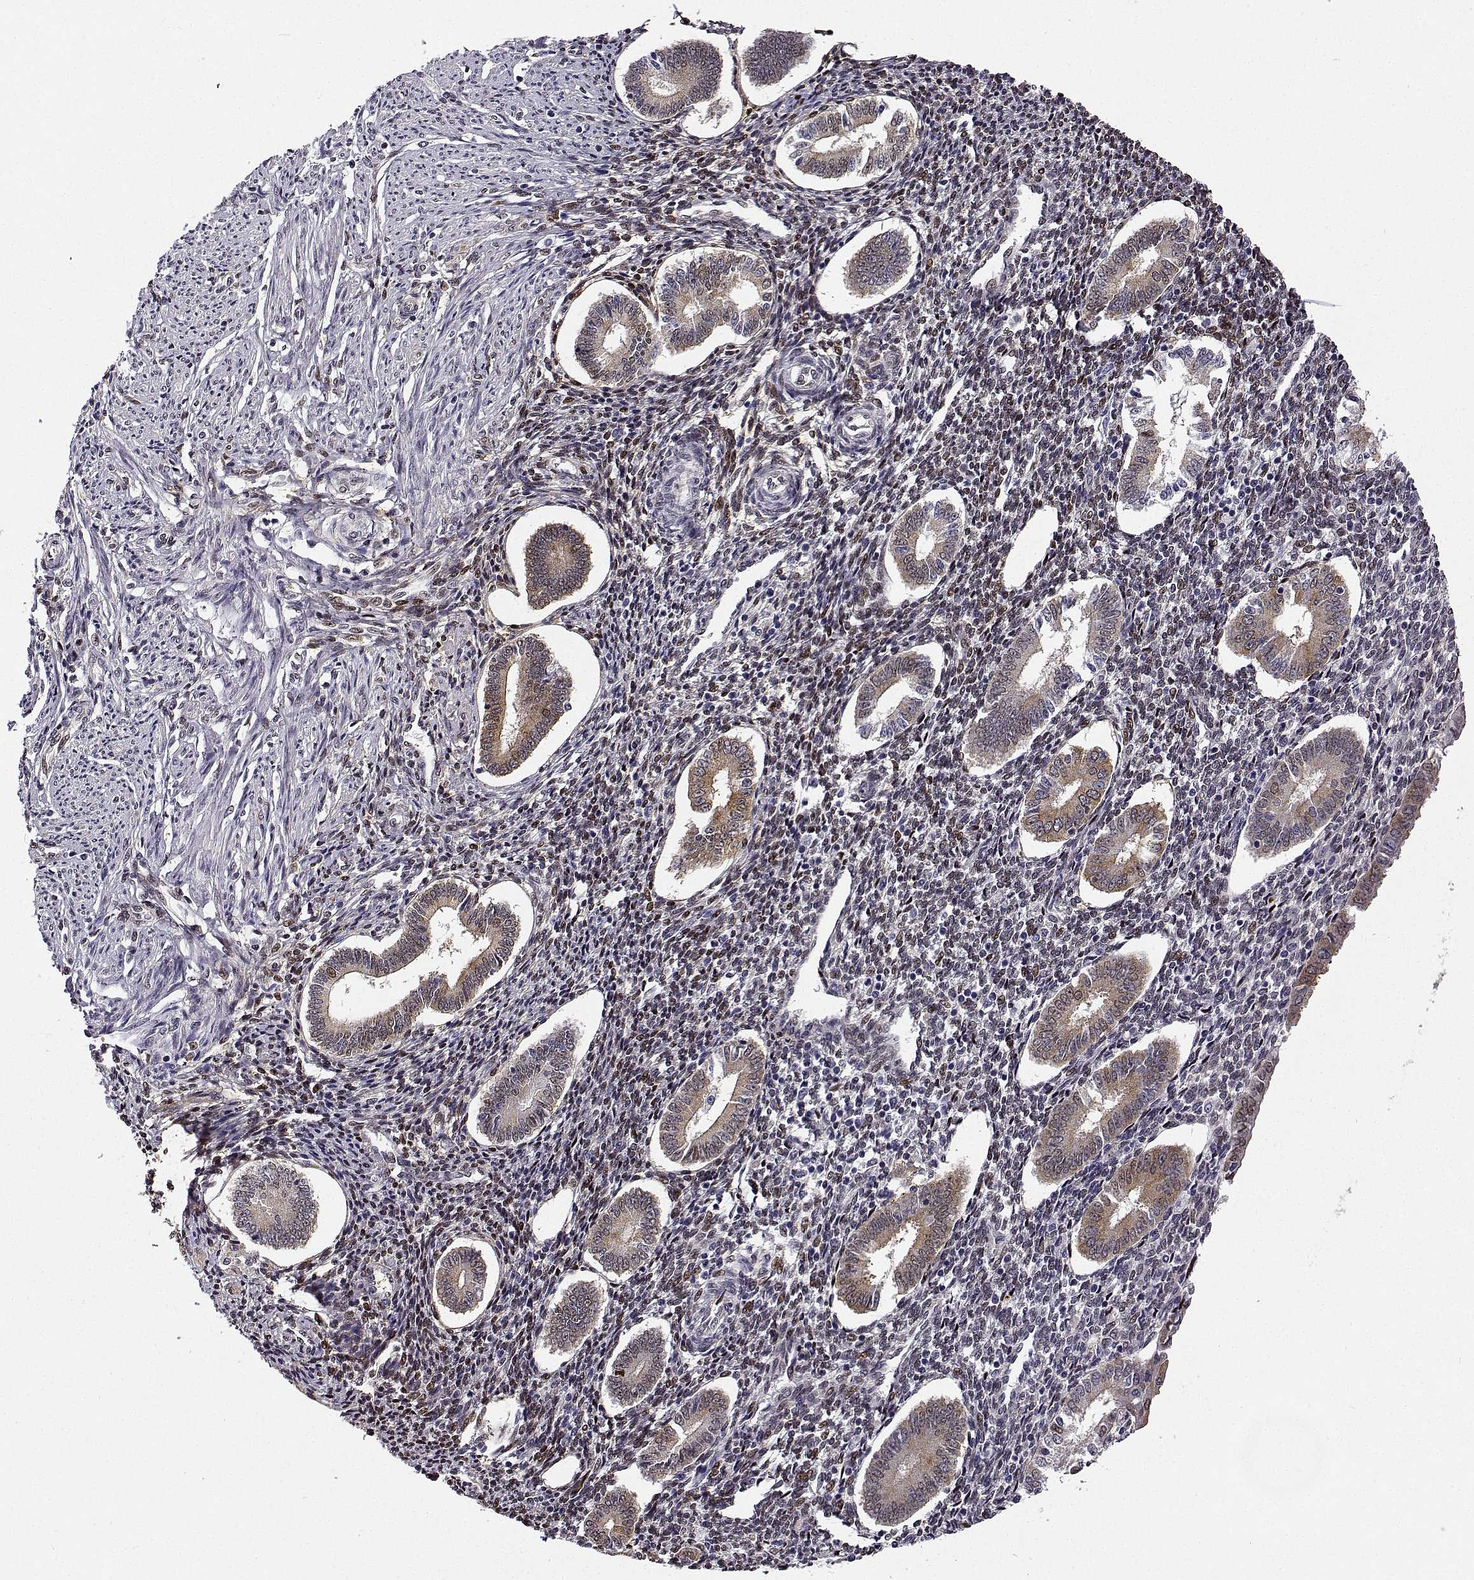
{"staining": {"intensity": "moderate", "quantity": "25%-75%", "location": "cytoplasmic/membranous,nuclear"}, "tissue": "endometrium", "cell_type": "Cells in endometrial stroma", "image_type": "normal", "snomed": [{"axis": "morphology", "description": "Normal tissue, NOS"}, {"axis": "topography", "description": "Endometrium"}], "caption": "Immunohistochemical staining of unremarkable human endometrium displays medium levels of moderate cytoplasmic/membranous,nuclear positivity in about 25%-75% of cells in endometrial stroma.", "gene": "PHGDH", "patient": {"sex": "female", "age": 40}}